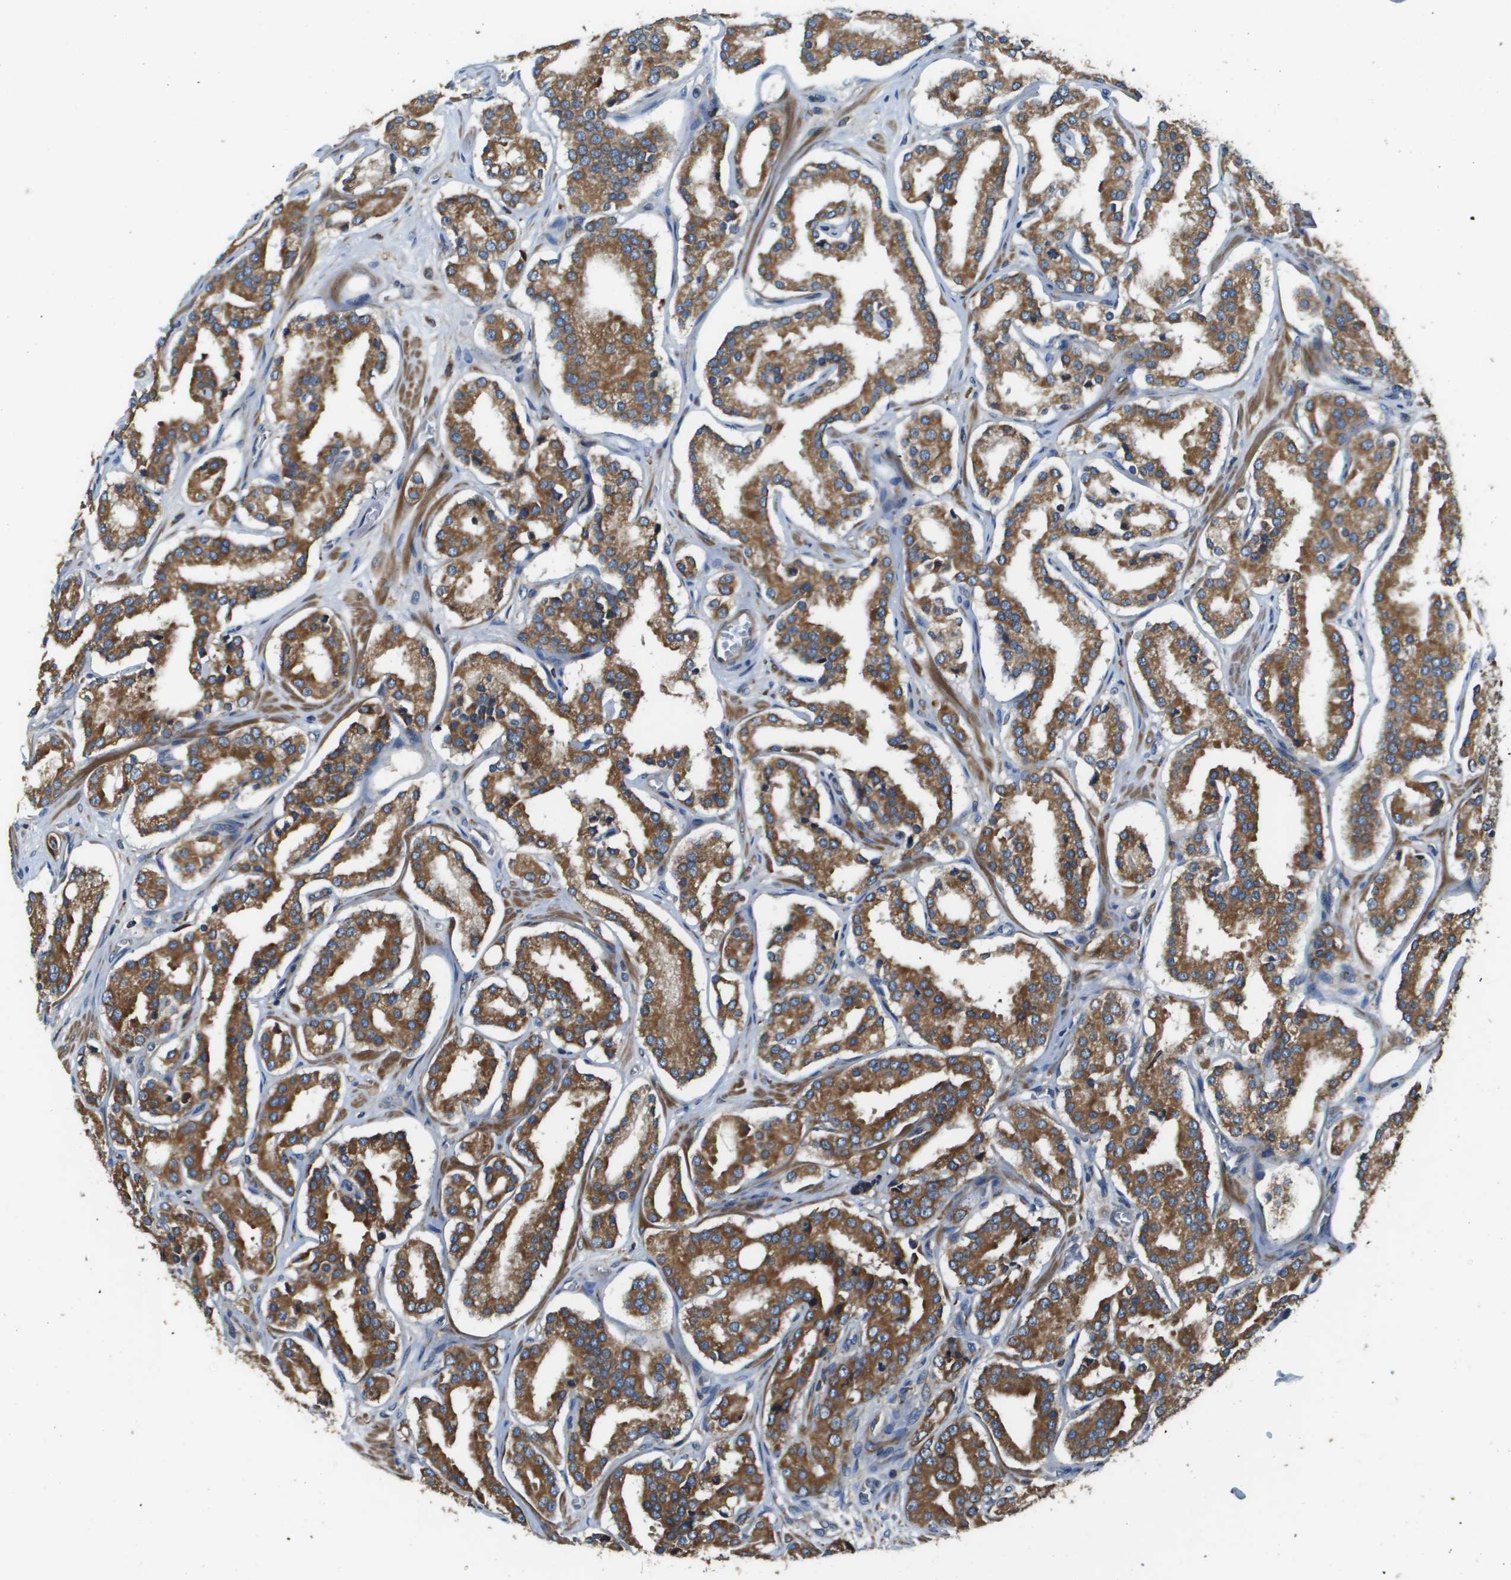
{"staining": {"intensity": "moderate", "quantity": ">75%", "location": "cytoplasmic/membranous"}, "tissue": "prostate cancer", "cell_type": "Tumor cells", "image_type": "cancer", "snomed": [{"axis": "morphology", "description": "Adenocarcinoma, High grade"}, {"axis": "topography", "description": "Prostate"}], "caption": "Human prostate high-grade adenocarcinoma stained for a protein (brown) shows moderate cytoplasmic/membranous positive expression in about >75% of tumor cells.", "gene": "CNPY3", "patient": {"sex": "male", "age": 60}}